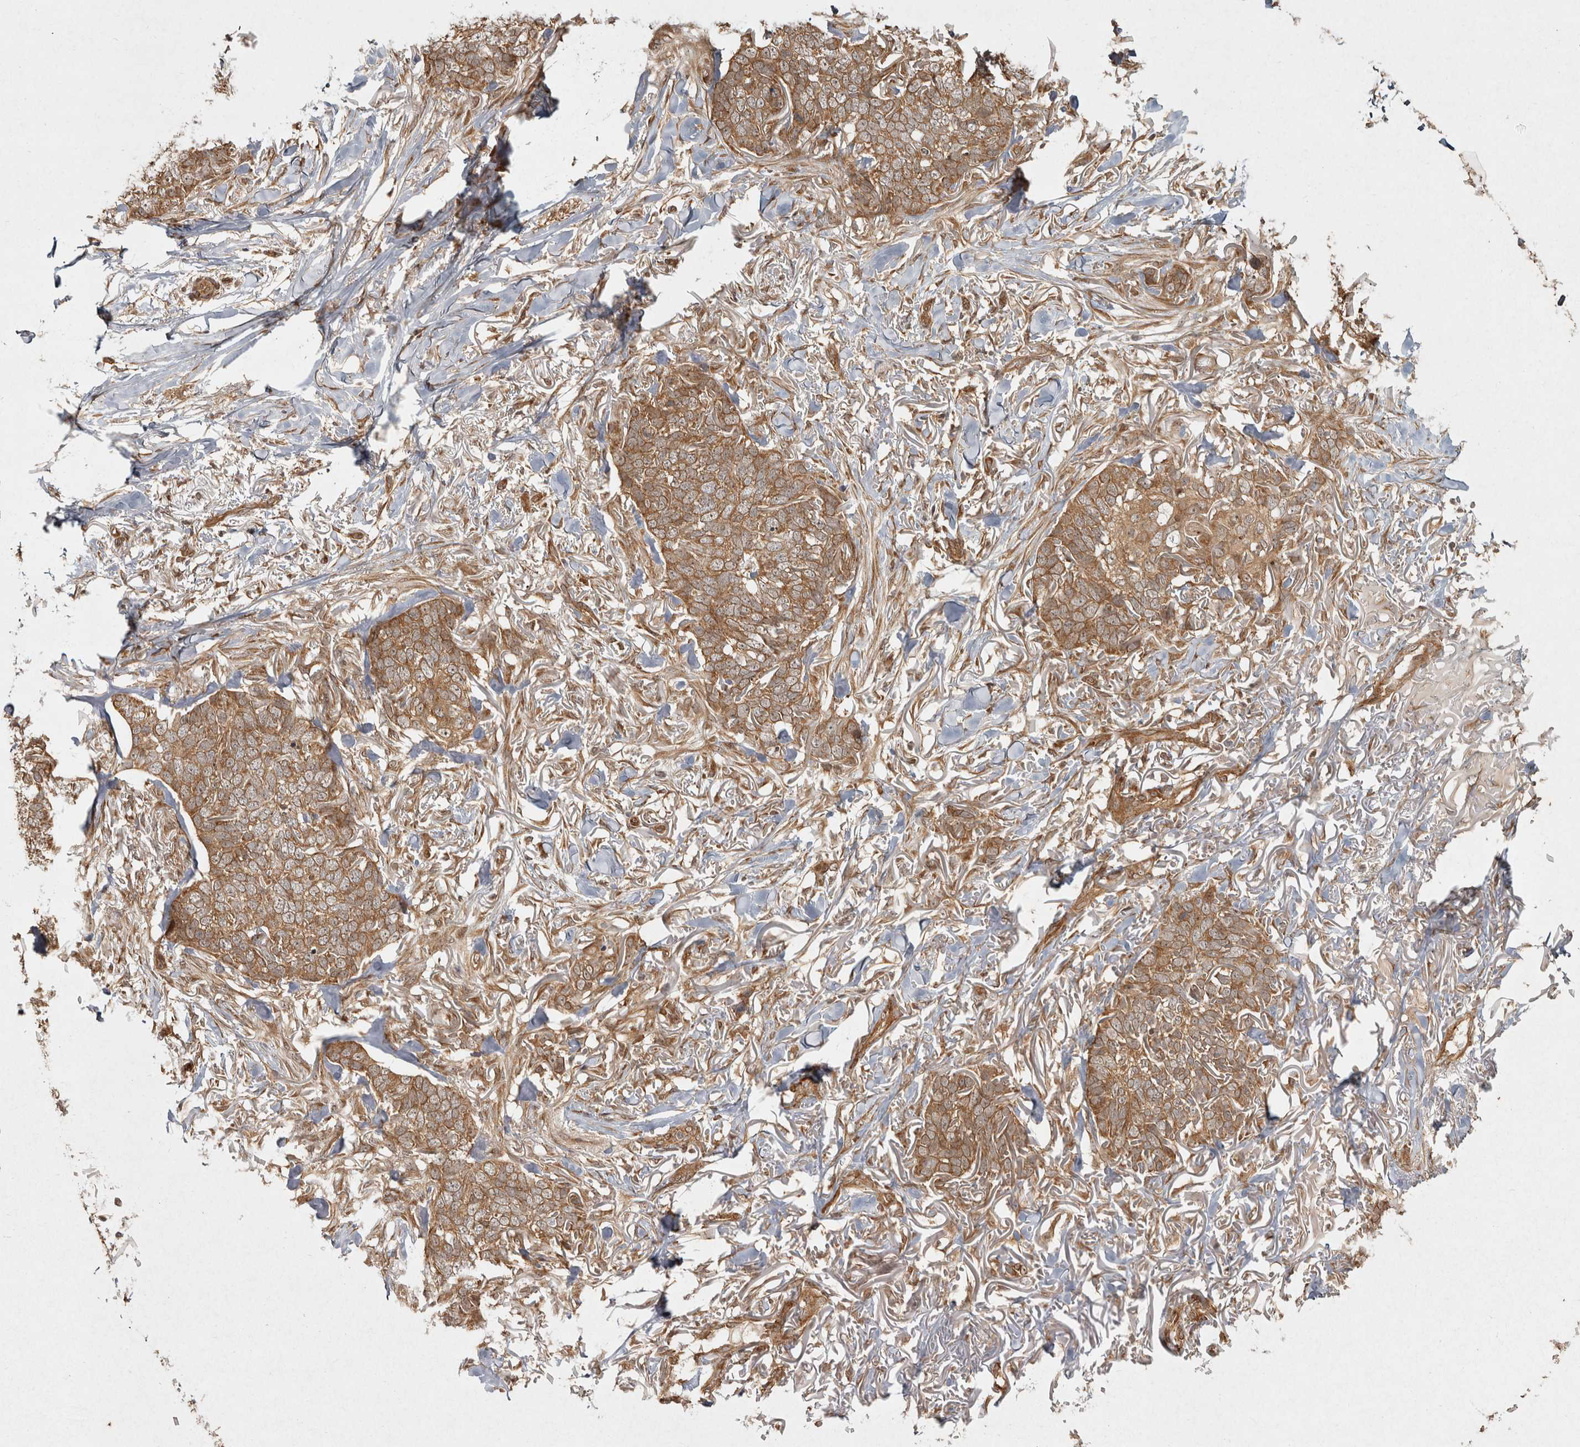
{"staining": {"intensity": "moderate", "quantity": ">75%", "location": "cytoplasmic/membranous"}, "tissue": "skin cancer", "cell_type": "Tumor cells", "image_type": "cancer", "snomed": [{"axis": "morphology", "description": "Normal tissue, NOS"}, {"axis": "morphology", "description": "Basal cell carcinoma"}, {"axis": "topography", "description": "Skin"}], "caption": "Skin cancer stained with a protein marker demonstrates moderate staining in tumor cells.", "gene": "CAMSAP2", "patient": {"sex": "male", "age": 77}}